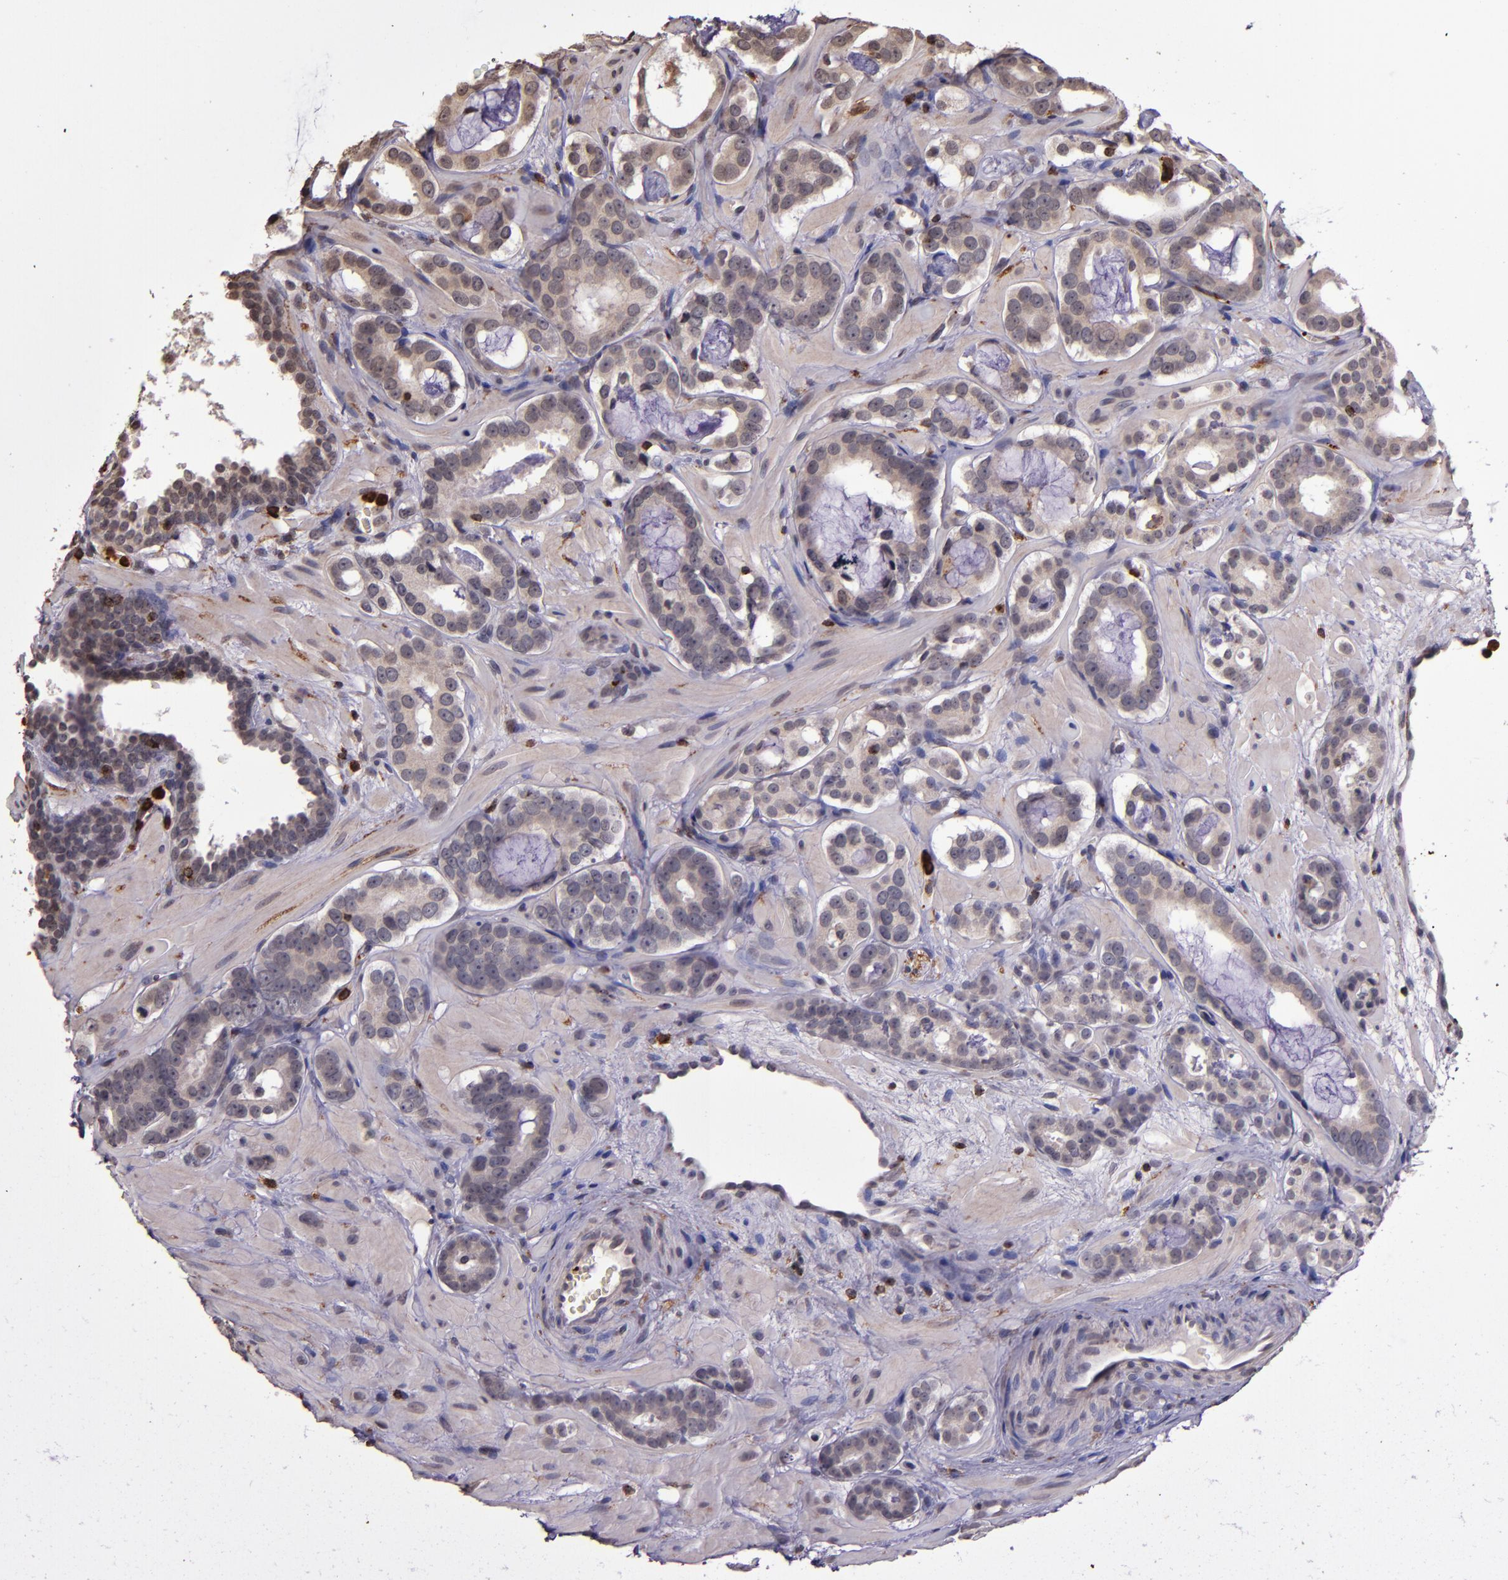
{"staining": {"intensity": "negative", "quantity": "none", "location": "none"}, "tissue": "prostate cancer", "cell_type": "Tumor cells", "image_type": "cancer", "snomed": [{"axis": "morphology", "description": "Adenocarcinoma, Low grade"}, {"axis": "topography", "description": "Prostate"}], "caption": "This image is of prostate cancer stained with immunohistochemistry (IHC) to label a protein in brown with the nuclei are counter-stained blue. There is no expression in tumor cells.", "gene": "SLC2A3", "patient": {"sex": "male", "age": 57}}